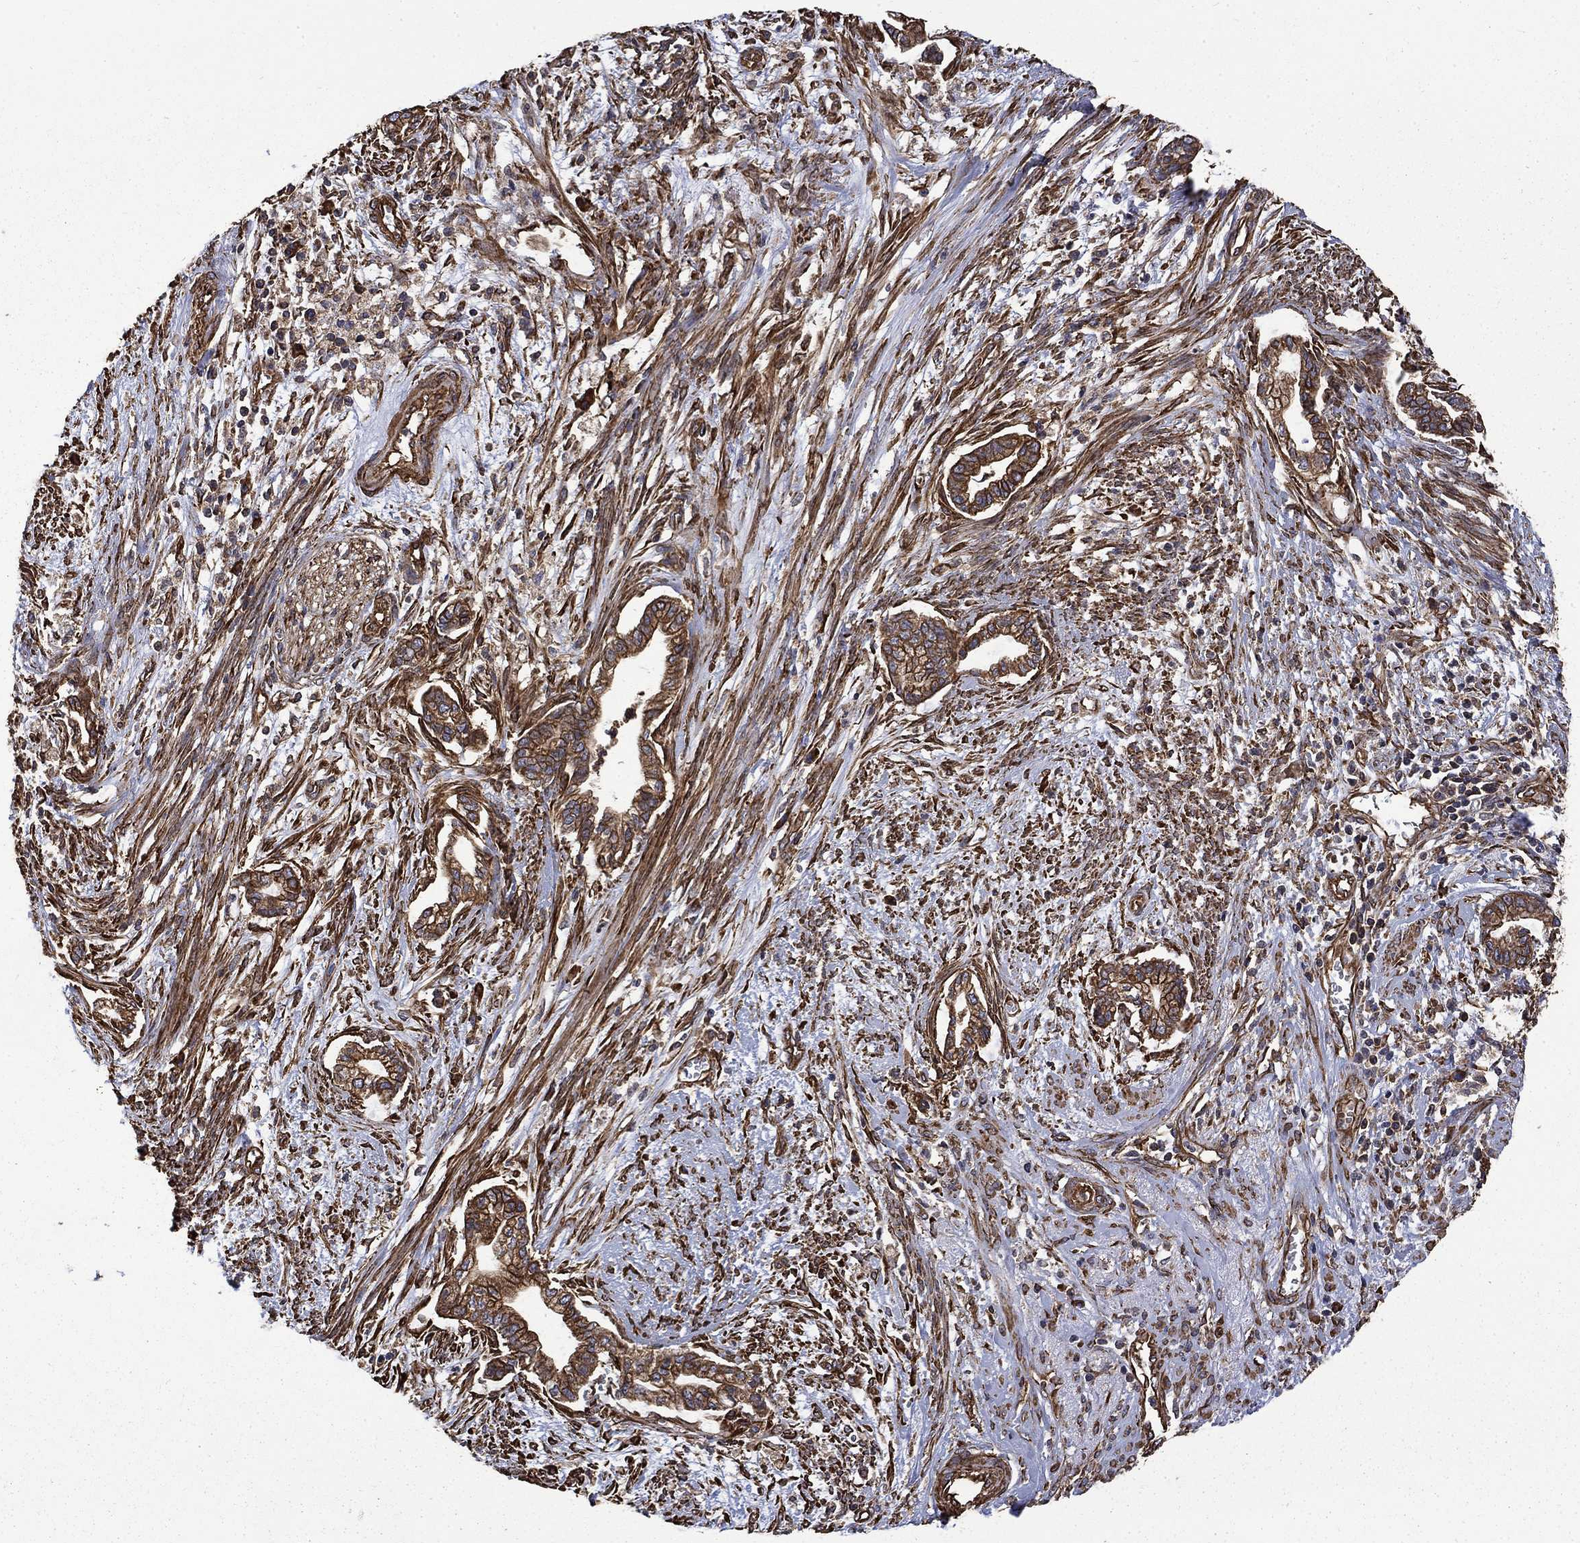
{"staining": {"intensity": "strong", "quantity": ">75%", "location": "cytoplasmic/membranous"}, "tissue": "cervical cancer", "cell_type": "Tumor cells", "image_type": "cancer", "snomed": [{"axis": "morphology", "description": "Adenocarcinoma, NOS"}, {"axis": "topography", "description": "Cervix"}], "caption": "Protein analysis of adenocarcinoma (cervical) tissue demonstrates strong cytoplasmic/membranous positivity in approximately >75% of tumor cells.", "gene": "CUTC", "patient": {"sex": "female", "age": 62}}